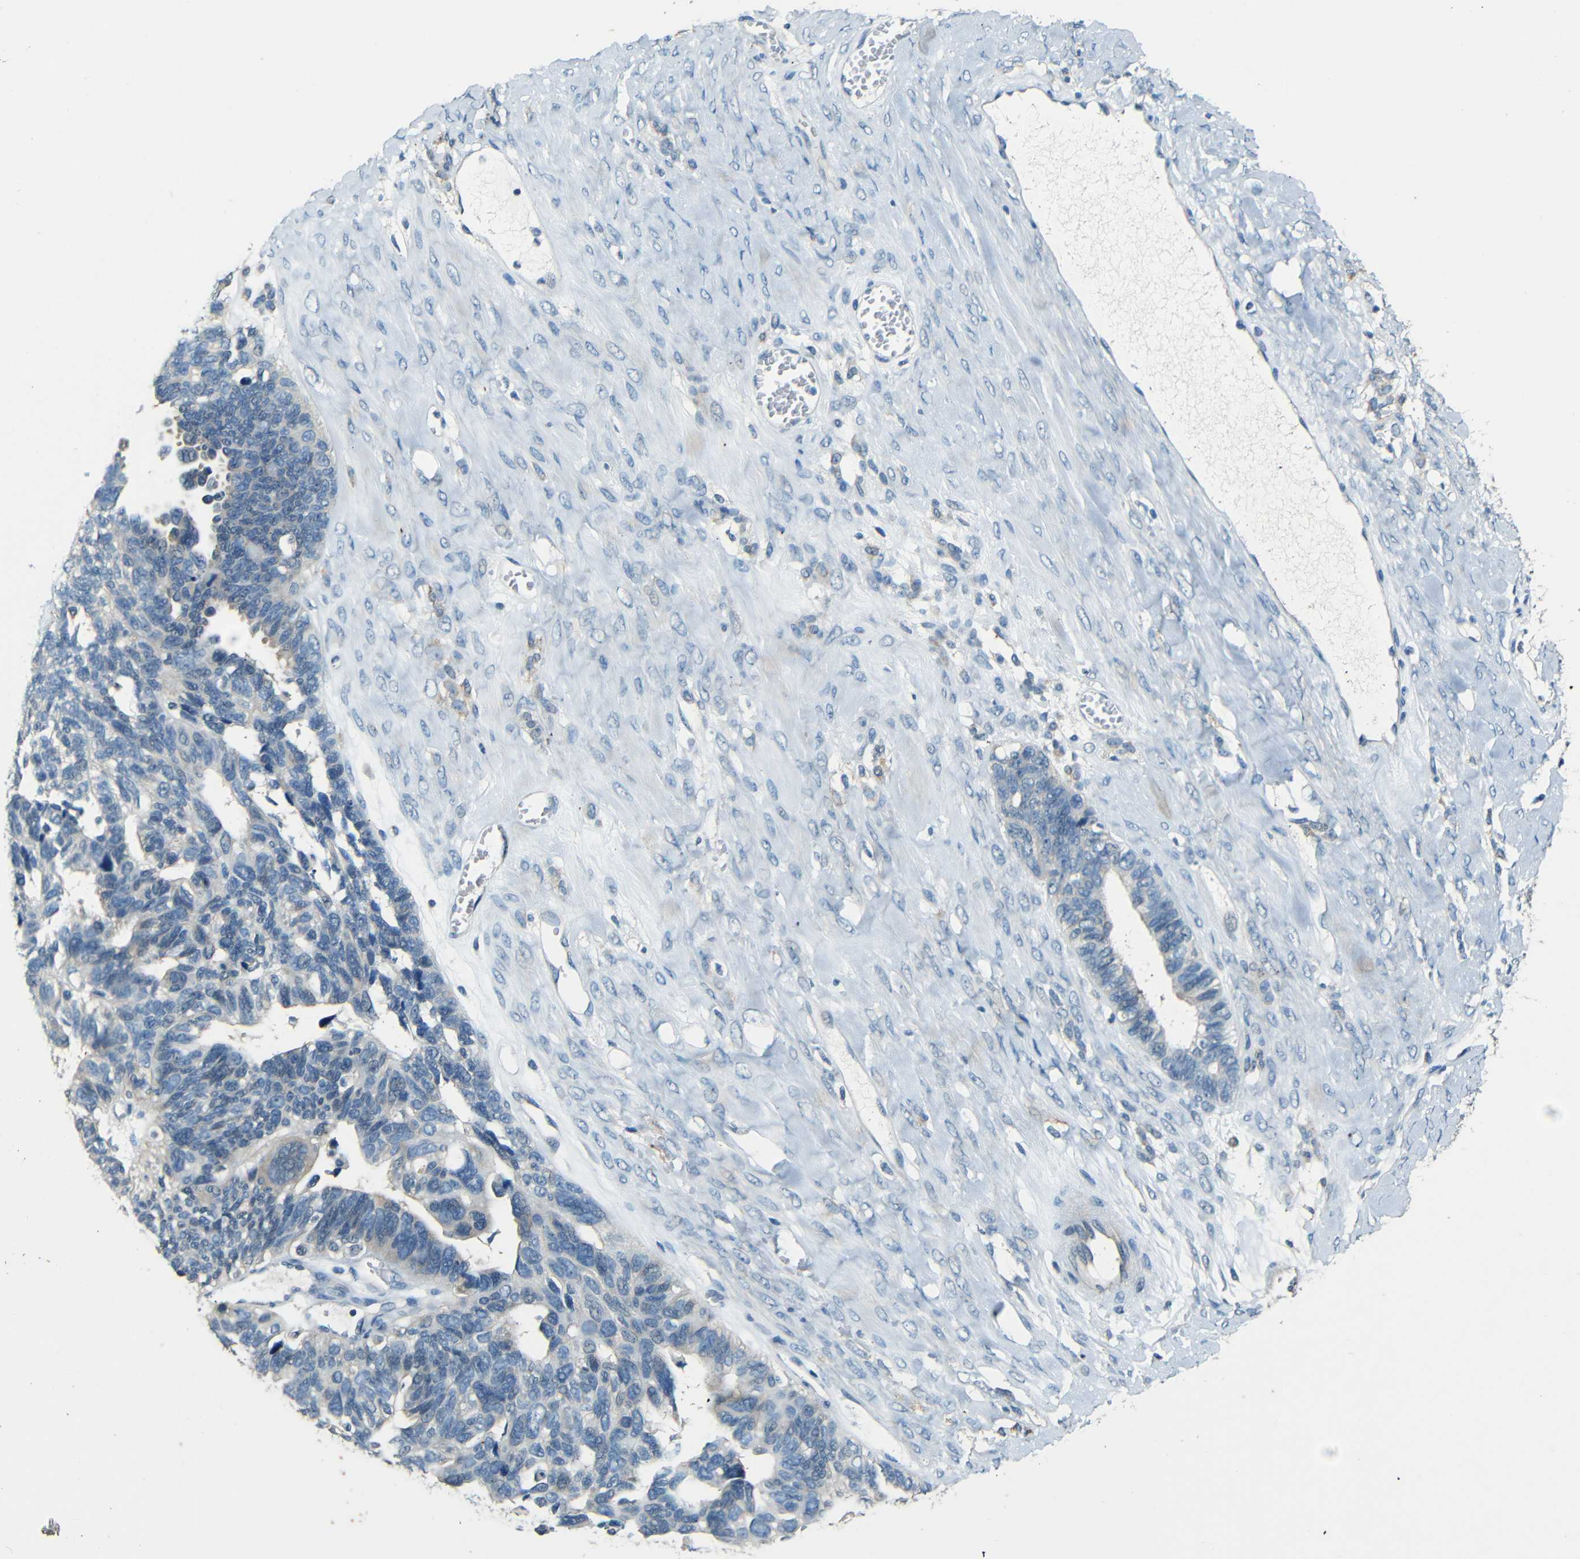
{"staining": {"intensity": "negative", "quantity": "none", "location": "none"}, "tissue": "ovarian cancer", "cell_type": "Tumor cells", "image_type": "cancer", "snomed": [{"axis": "morphology", "description": "Cystadenocarcinoma, serous, NOS"}, {"axis": "topography", "description": "Ovary"}], "caption": "The IHC histopathology image has no significant expression in tumor cells of ovarian cancer tissue.", "gene": "ZMAT1", "patient": {"sex": "female", "age": 79}}